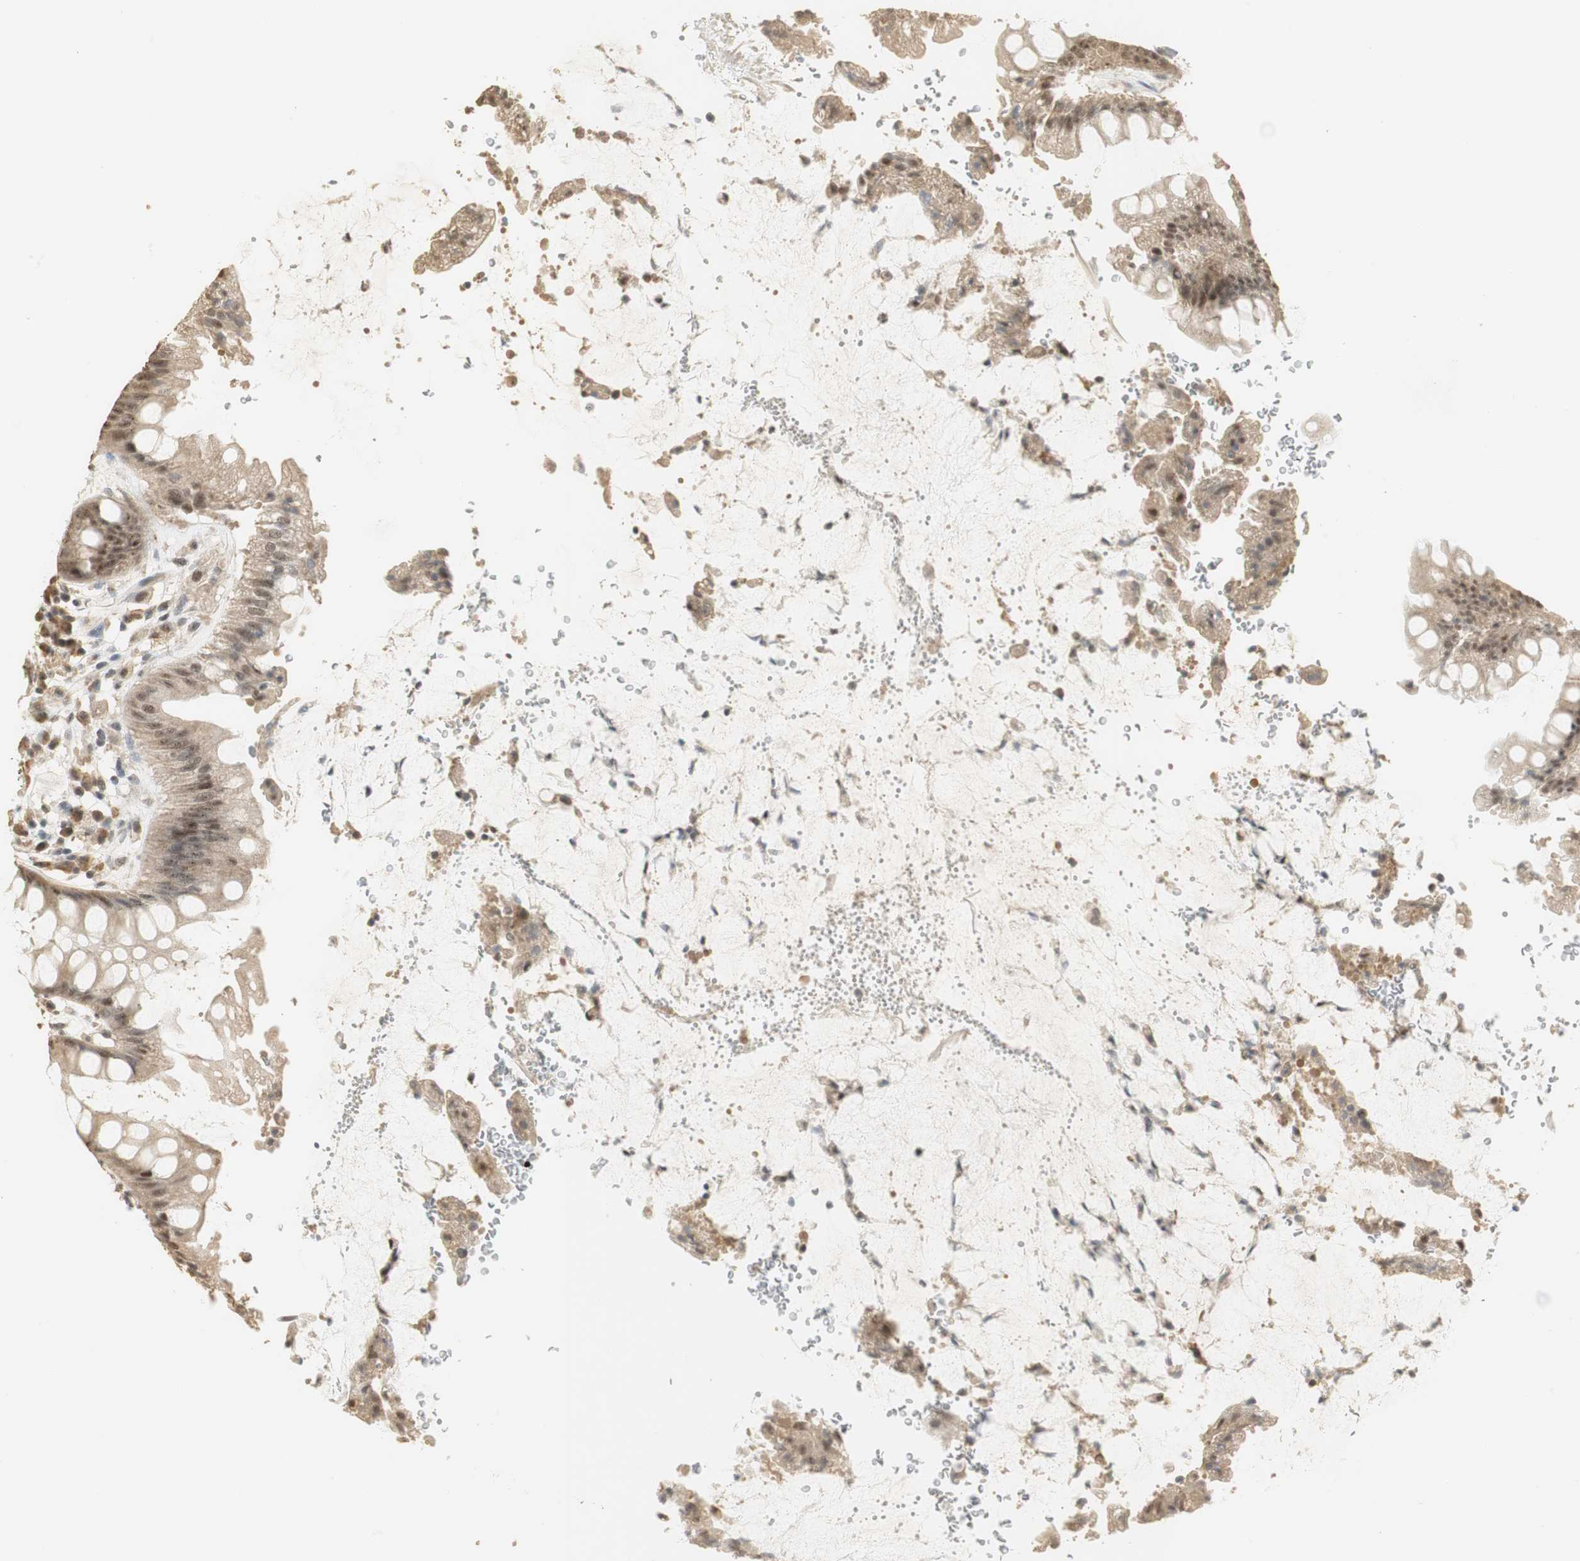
{"staining": {"intensity": "moderate", "quantity": ">75%", "location": "cytoplasmic/membranous,nuclear"}, "tissue": "rectum", "cell_type": "Glandular cells", "image_type": "normal", "snomed": [{"axis": "morphology", "description": "Normal tissue, NOS"}, {"axis": "topography", "description": "Rectum"}], "caption": "A brown stain shows moderate cytoplasmic/membranous,nuclear positivity of a protein in glandular cells of normal human rectum. The staining is performed using DAB brown chromogen to label protein expression. The nuclei are counter-stained blue using hematoxylin.", "gene": "ELOA", "patient": {"sex": "female", "age": 46}}